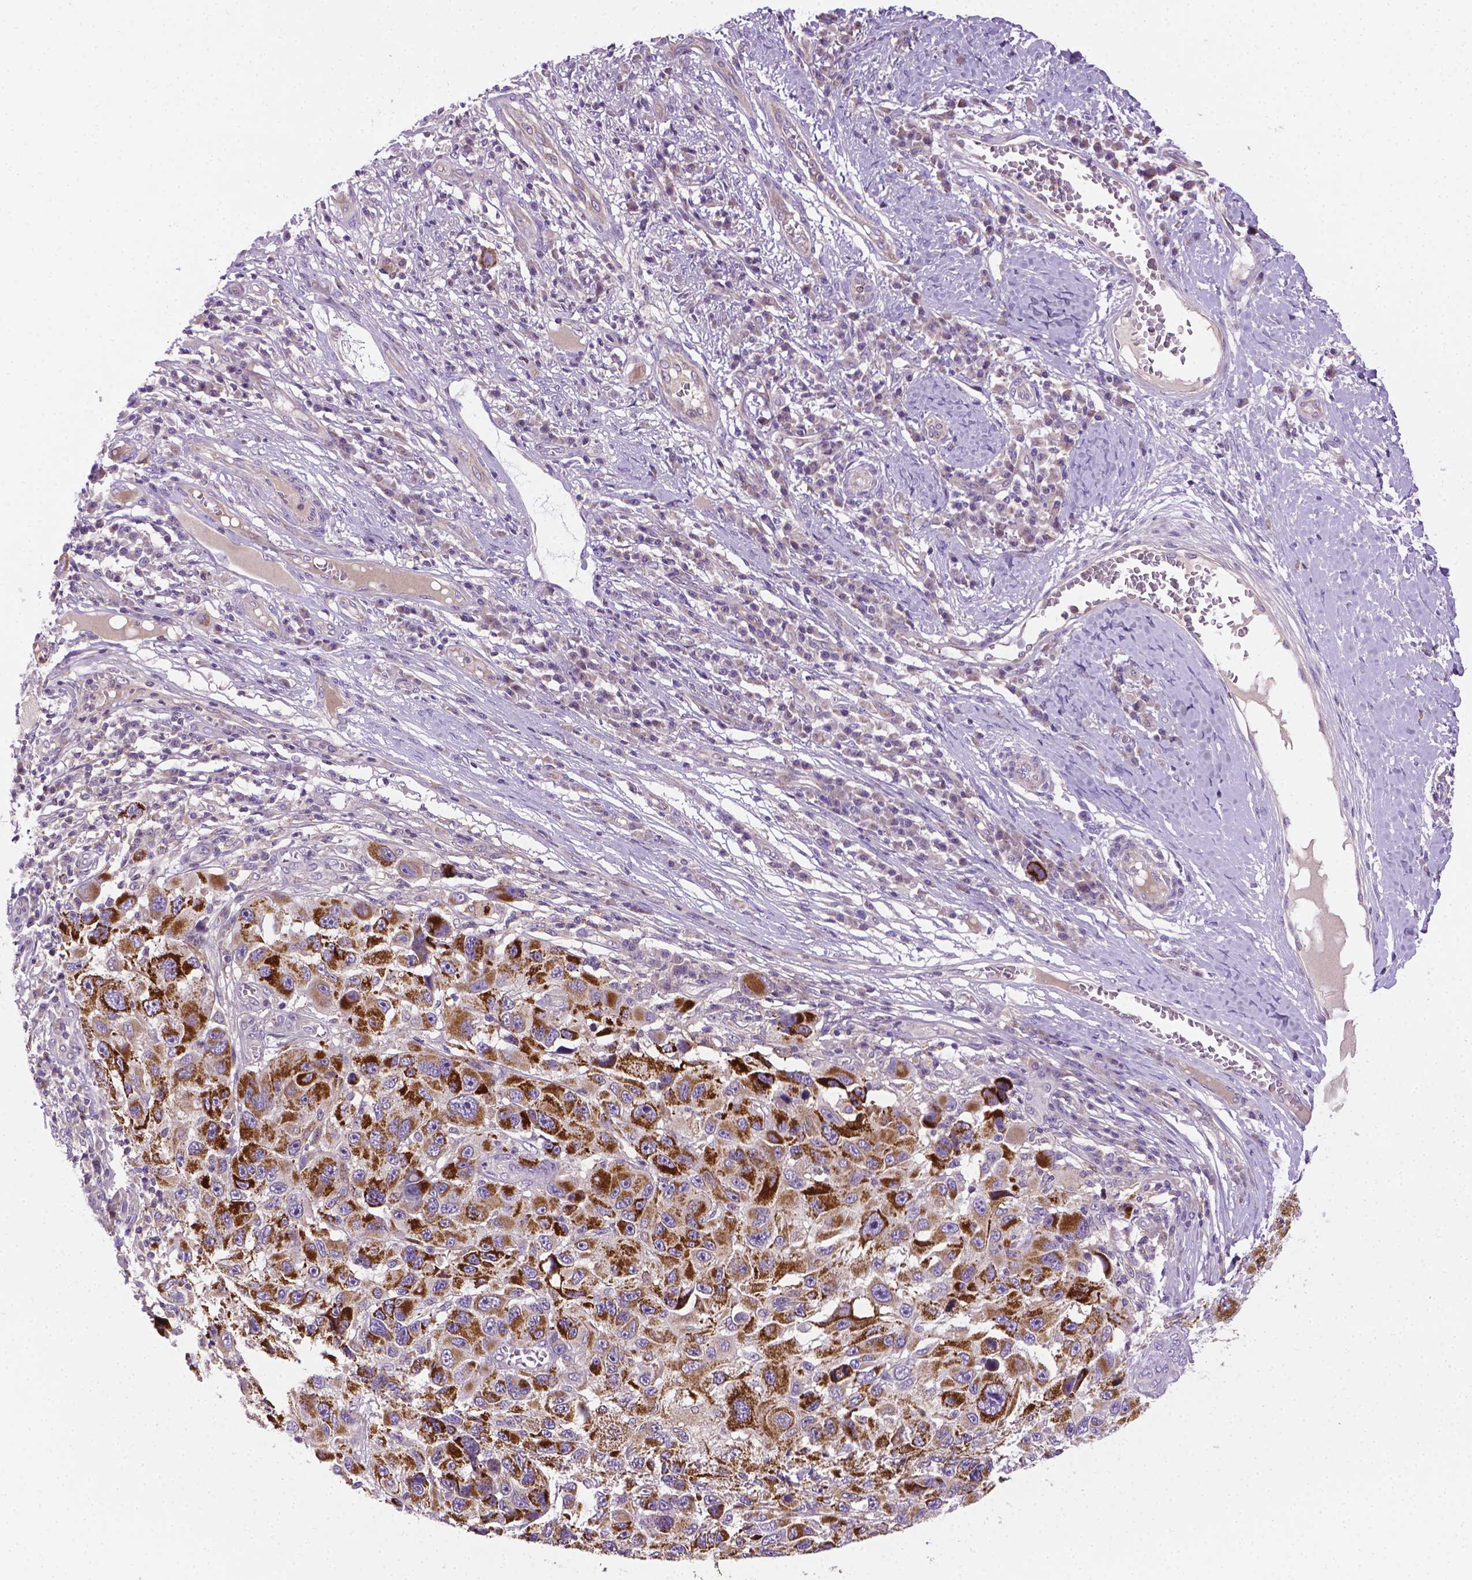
{"staining": {"intensity": "strong", "quantity": "25%-75%", "location": "cytoplasmic/membranous"}, "tissue": "melanoma", "cell_type": "Tumor cells", "image_type": "cancer", "snomed": [{"axis": "morphology", "description": "Malignant melanoma, NOS"}, {"axis": "topography", "description": "Skin"}], "caption": "Immunohistochemistry (IHC) (DAB) staining of human melanoma exhibits strong cytoplasmic/membranous protein staining in approximately 25%-75% of tumor cells.", "gene": "SLC51B", "patient": {"sex": "male", "age": 53}}